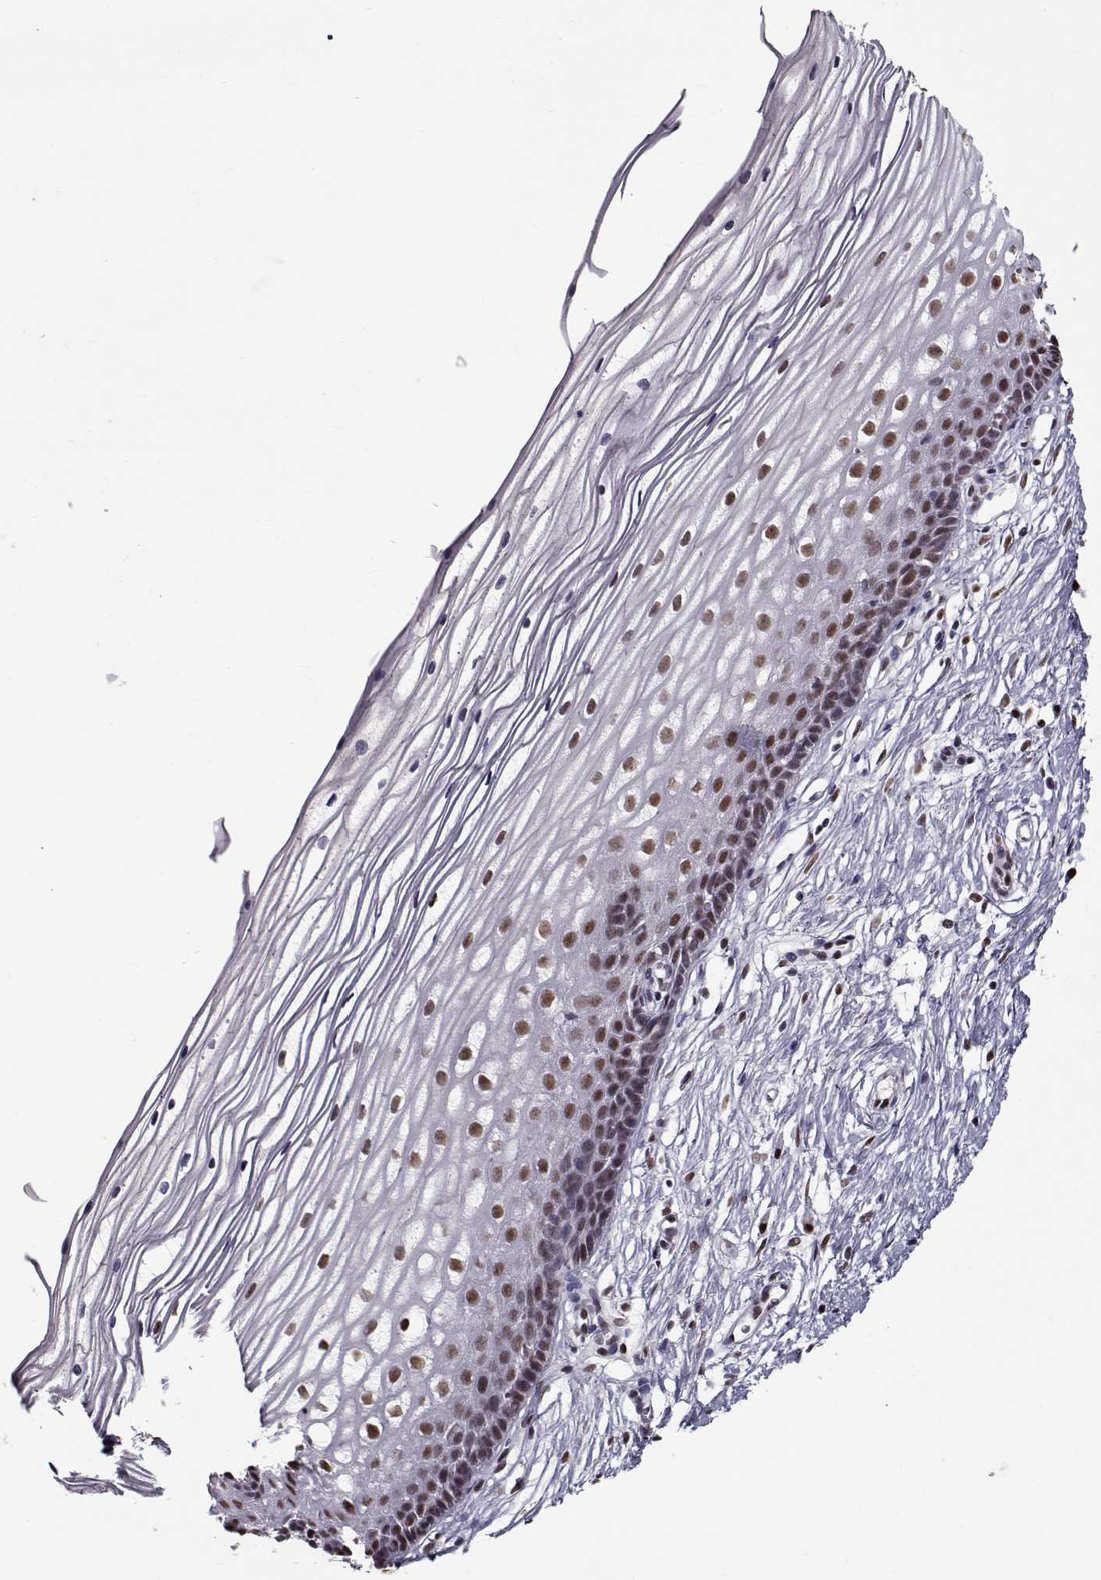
{"staining": {"intensity": "moderate", "quantity": ">75%", "location": "nuclear"}, "tissue": "cervix", "cell_type": "Glandular cells", "image_type": "normal", "snomed": [{"axis": "morphology", "description": "Normal tissue, NOS"}, {"axis": "topography", "description": "Cervix"}], "caption": "This is a histology image of immunohistochemistry (IHC) staining of unremarkable cervix, which shows moderate positivity in the nuclear of glandular cells.", "gene": "PRMT1", "patient": {"sex": "female", "age": 40}}